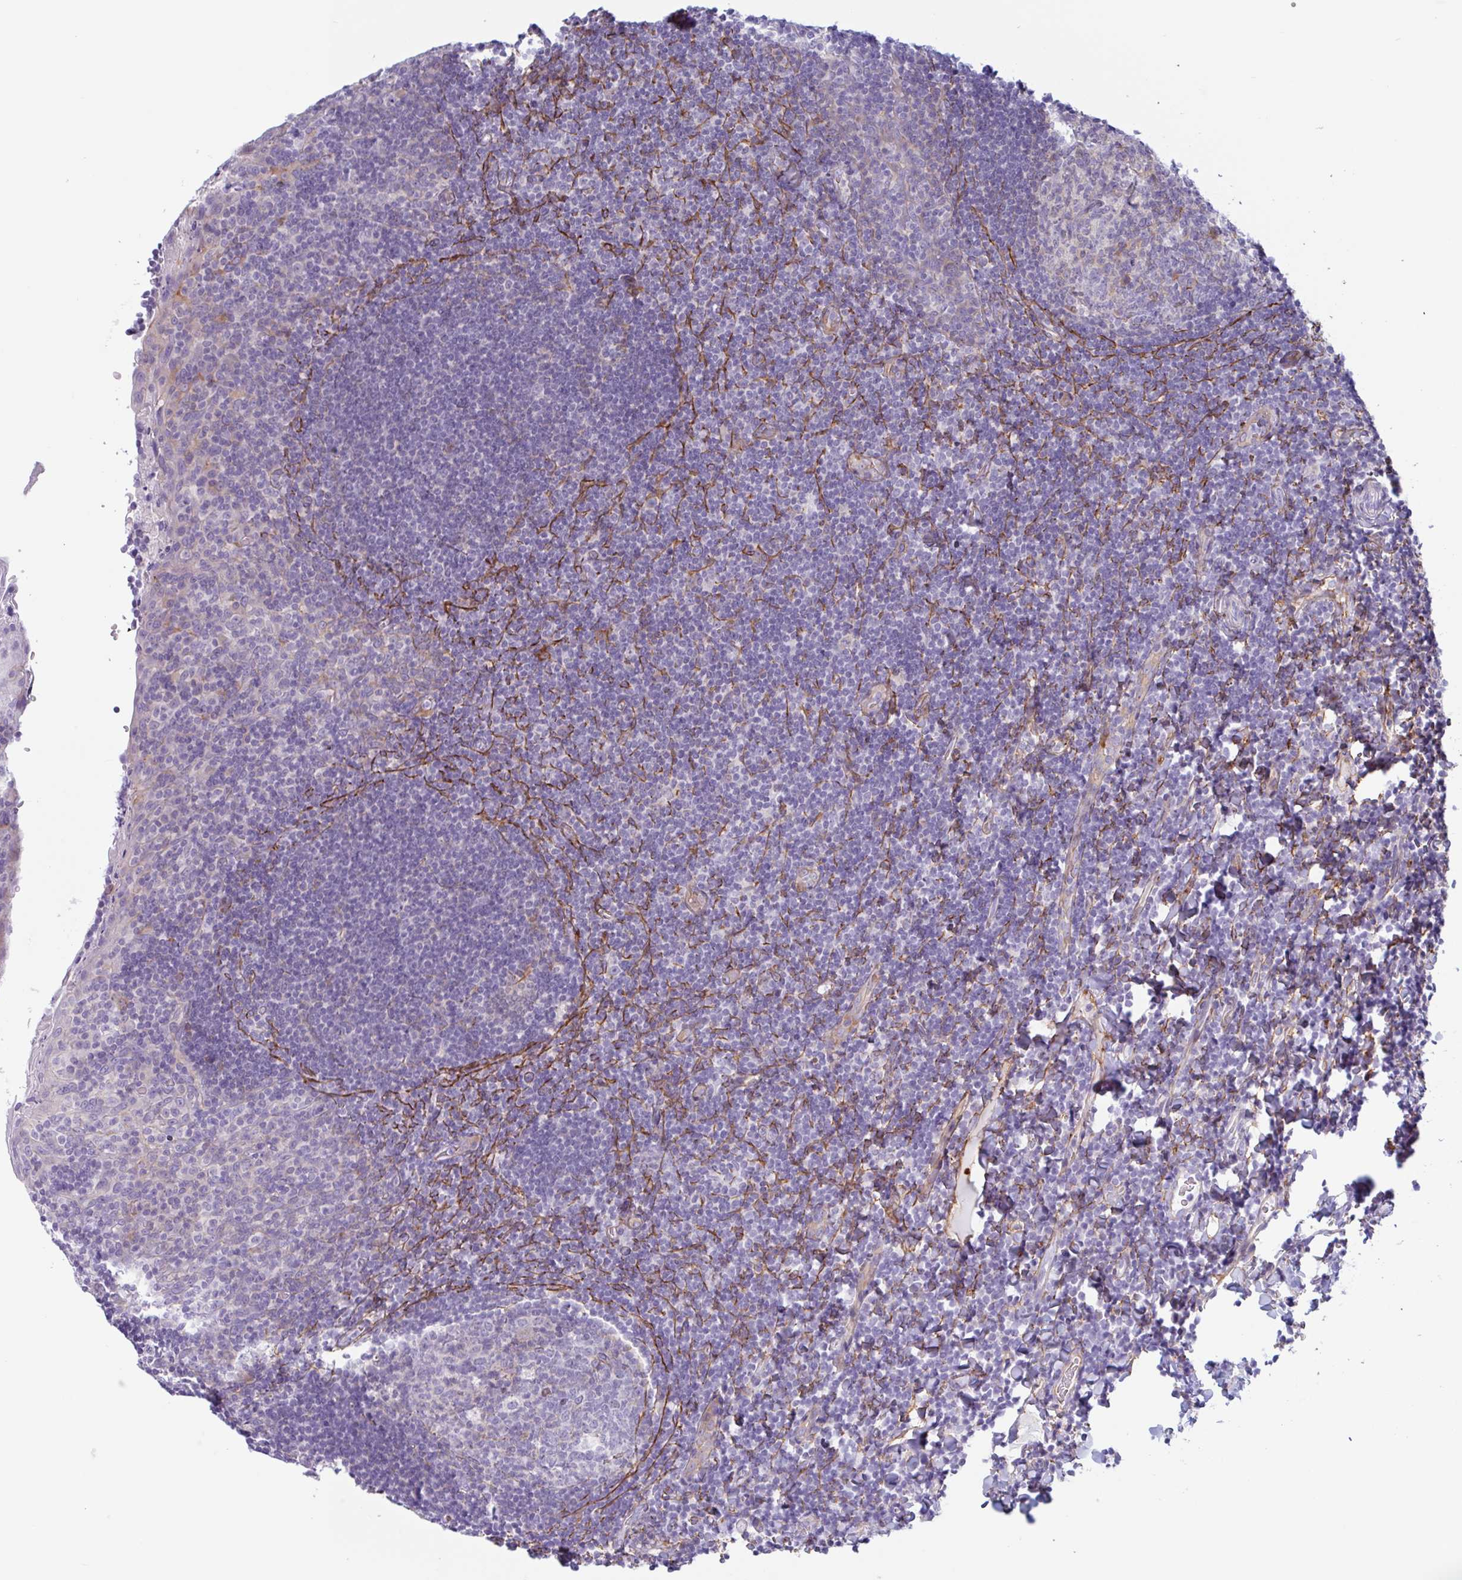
{"staining": {"intensity": "negative", "quantity": "none", "location": "none"}, "tissue": "tonsil", "cell_type": "Germinal center cells", "image_type": "normal", "snomed": [{"axis": "morphology", "description": "Normal tissue, NOS"}, {"axis": "topography", "description": "Tonsil"}], "caption": "Immunohistochemical staining of benign tonsil displays no significant staining in germinal center cells. (DAB IHC visualized using brightfield microscopy, high magnification).", "gene": "MYH10", "patient": {"sex": "male", "age": 17}}